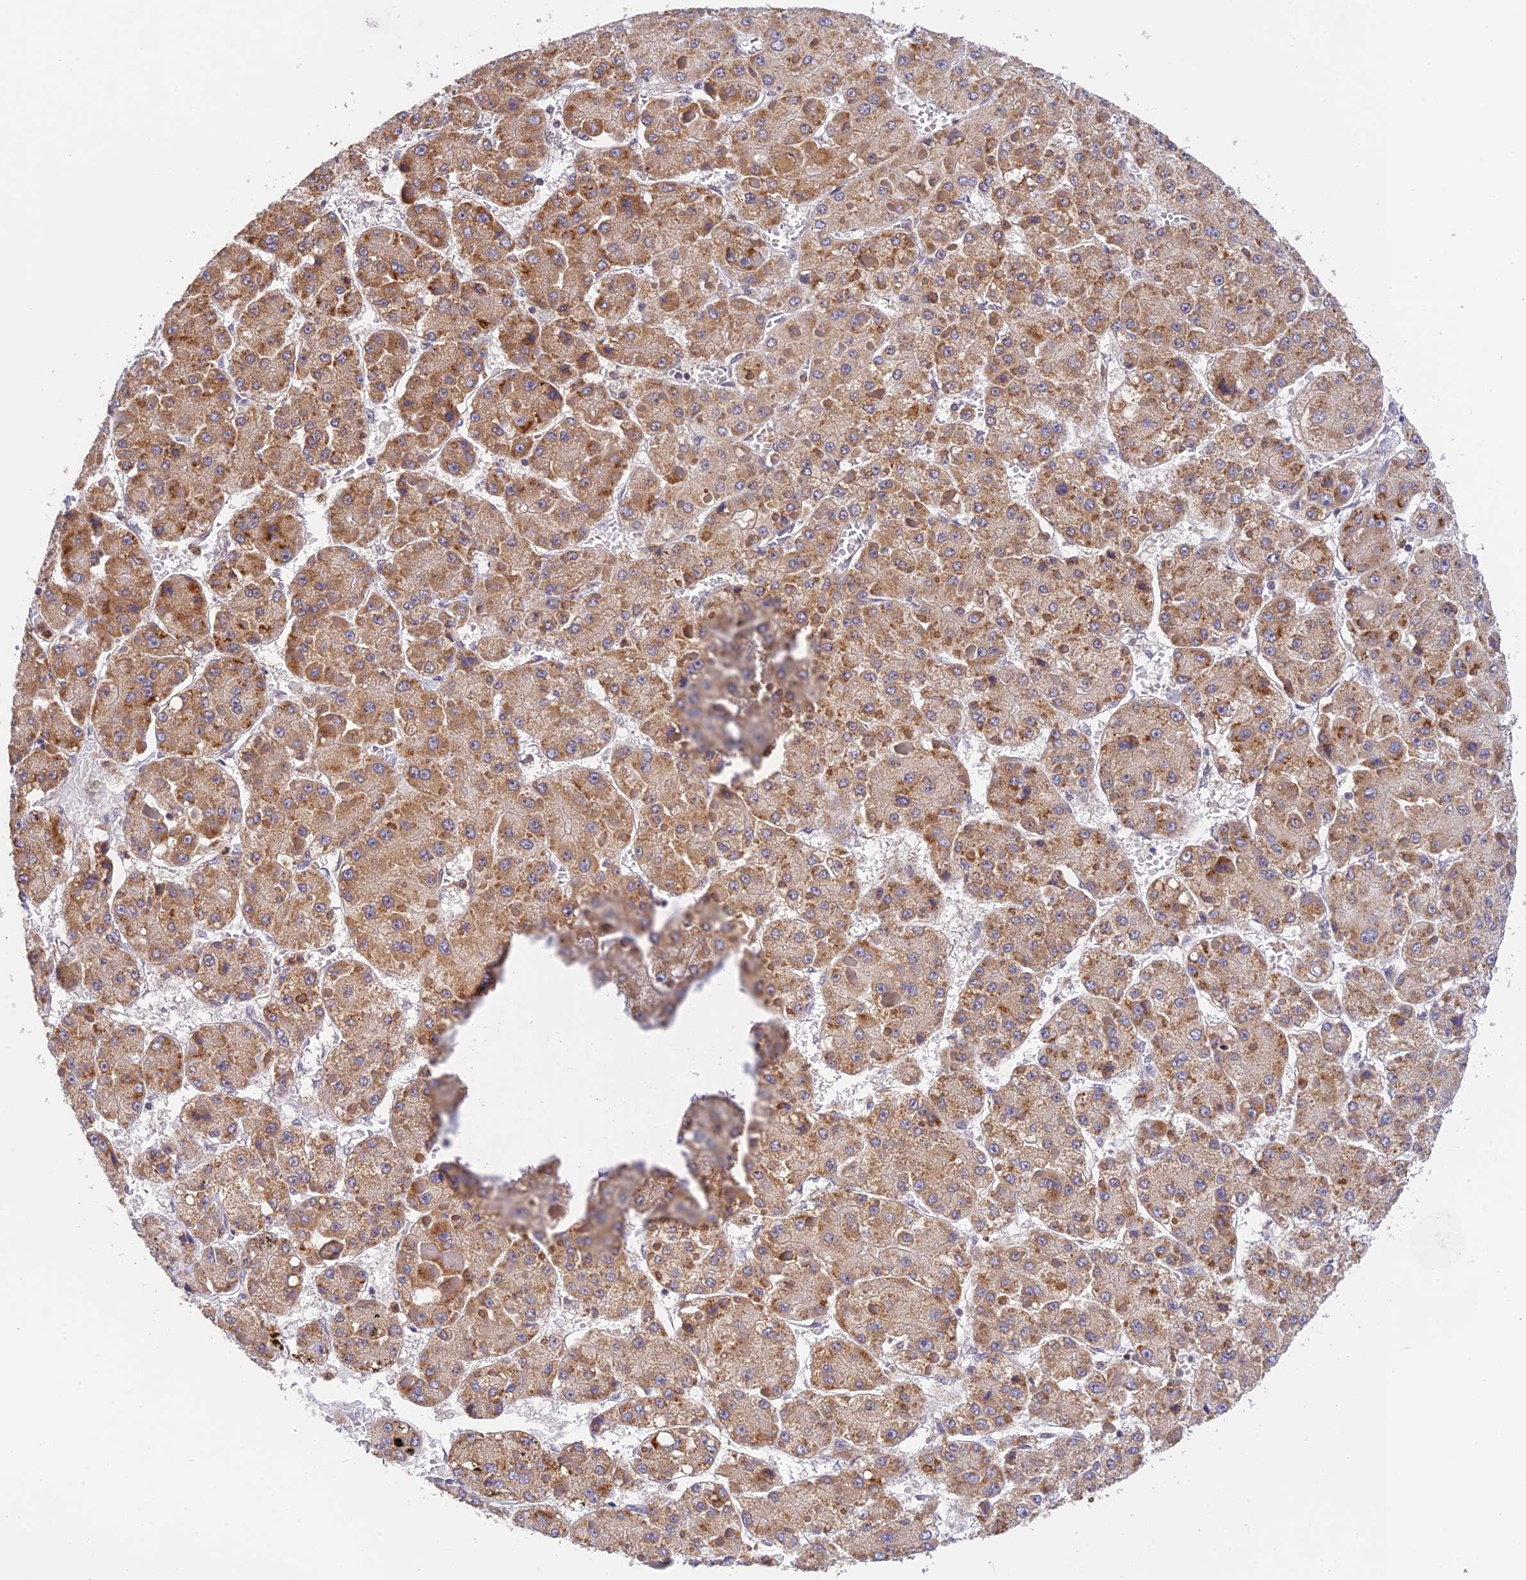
{"staining": {"intensity": "moderate", "quantity": ">75%", "location": "cytoplasmic/membranous"}, "tissue": "liver cancer", "cell_type": "Tumor cells", "image_type": "cancer", "snomed": [{"axis": "morphology", "description": "Carcinoma, Hepatocellular, NOS"}, {"axis": "topography", "description": "Liver"}], "caption": "Liver cancer (hepatocellular carcinoma) stained with immunohistochemistry (IHC) reveals moderate cytoplasmic/membranous staining in about >75% of tumor cells. Immunohistochemistry stains the protein of interest in brown and the nuclei are stained blue.", "gene": "PEX16", "patient": {"sex": "female", "age": 73}}